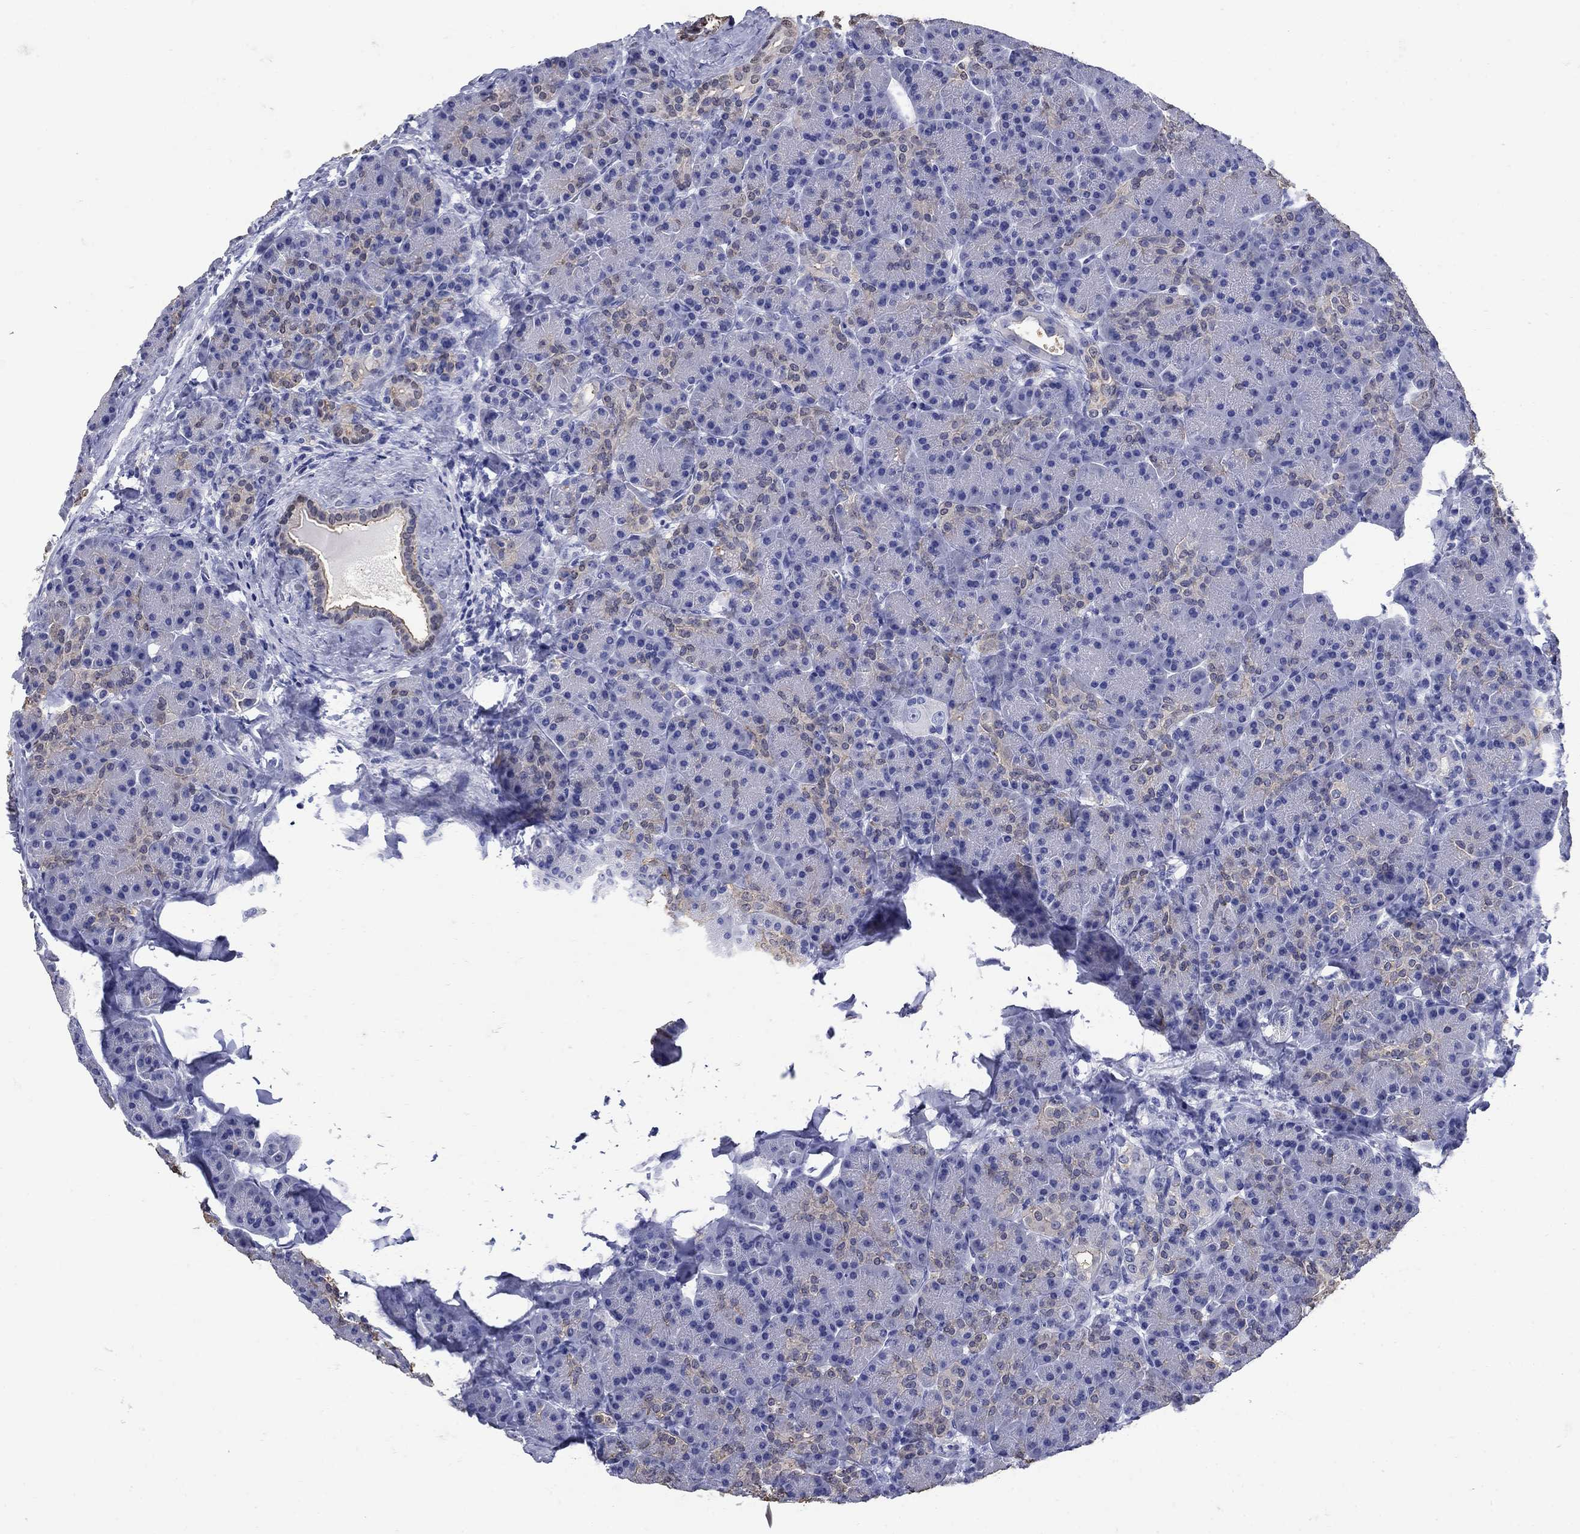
{"staining": {"intensity": "negative", "quantity": "none", "location": "none"}, "tissue": "pancreas", "cell_type": "Exocrine glandular cells", "image_type": "normal", "snomed": [{"axis": "morphology", "description": "Normal tissue, NOS"}, {"axis": "topography", "description": "Pancreas"}], "caption": "IHC micrograph of benign pancreas stained for a protein (brown), which demonstrates no positivity in exocrine glandular cells.", "gene": "CD1A", "patient": {"sex": "female", "age": 63}}